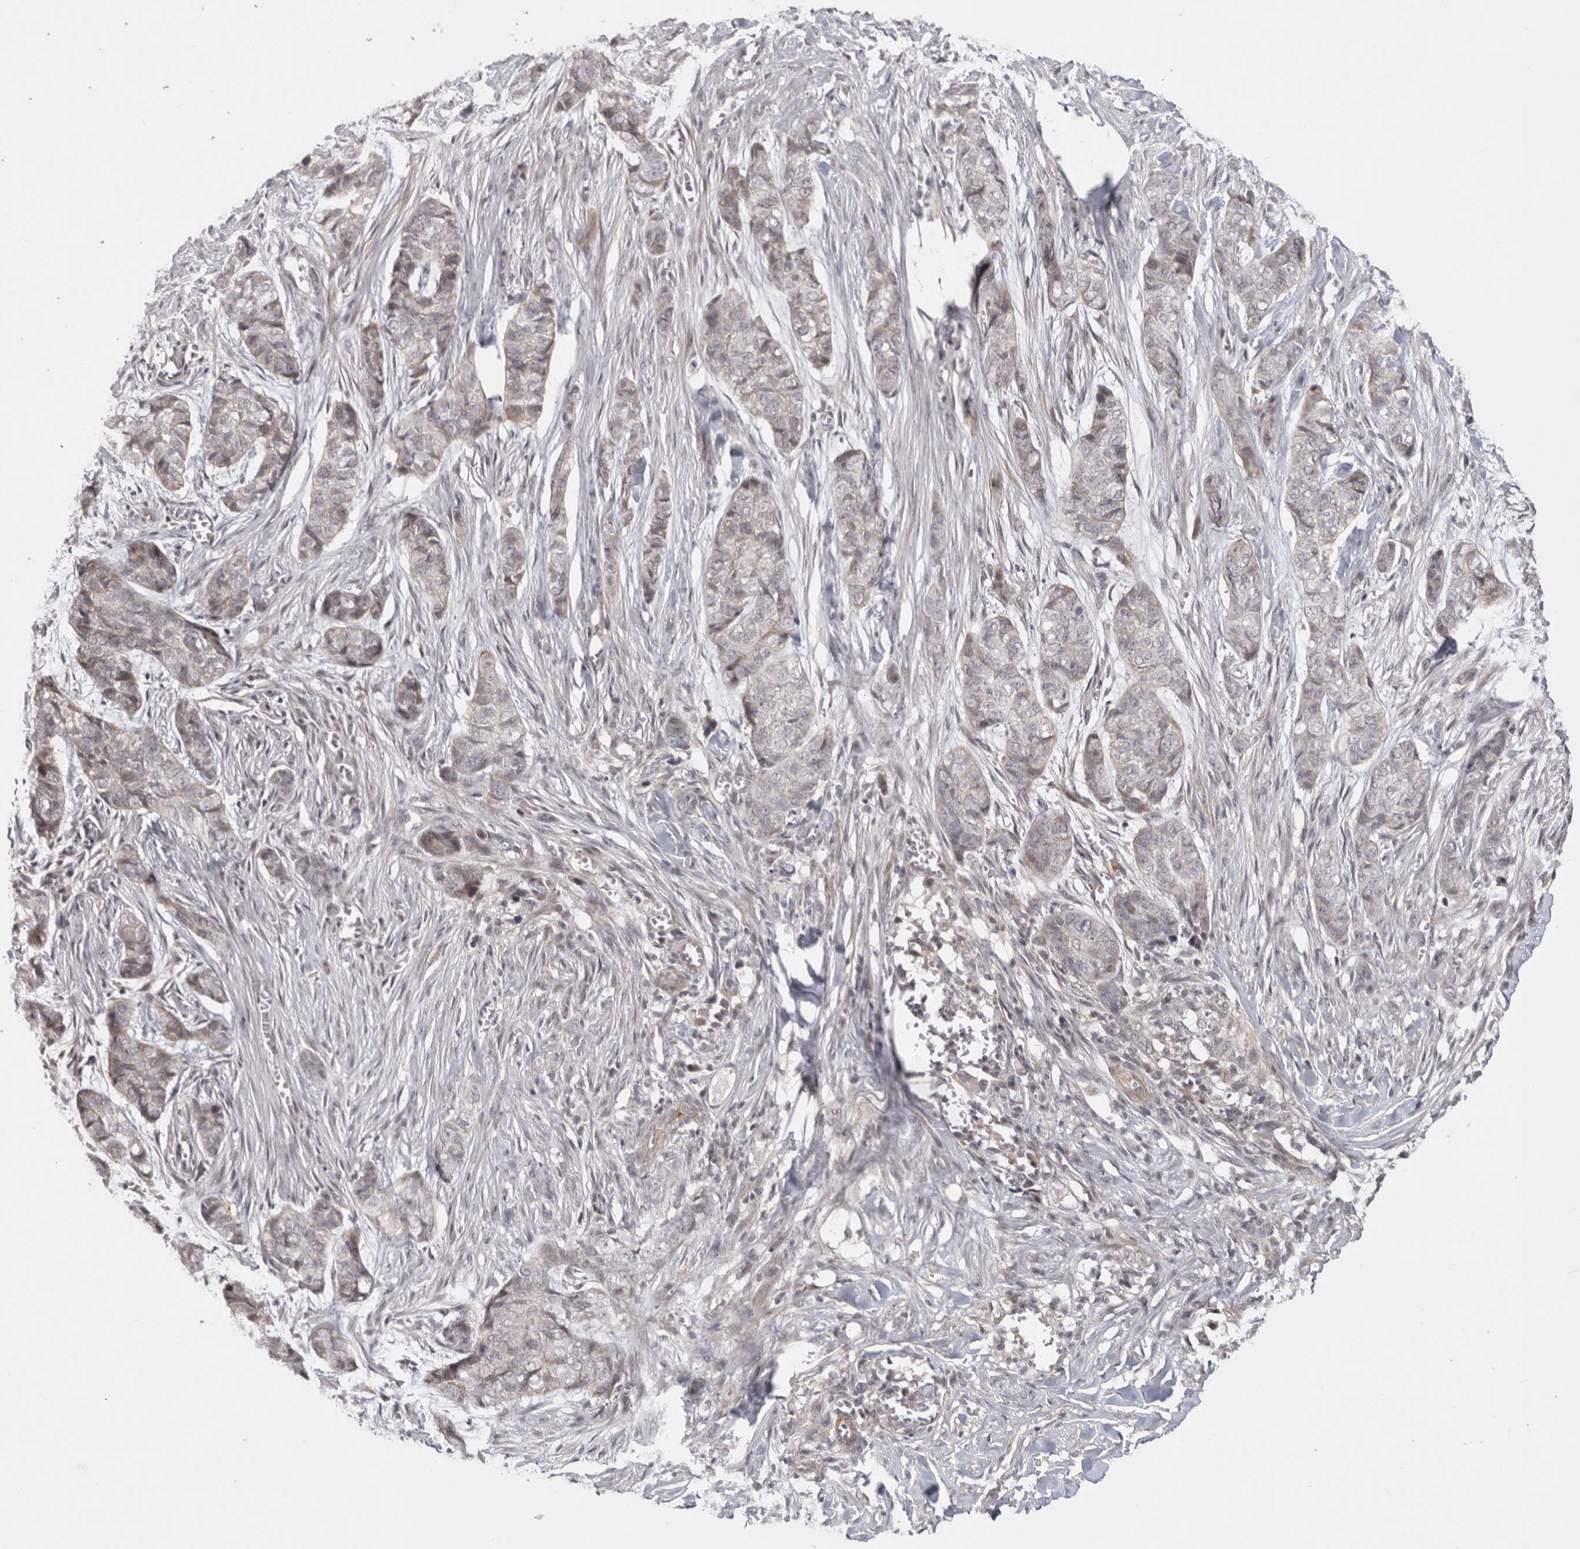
{"staining": {"intensity": "weak", "quantity": "<25%", "location": "cytoplasmic/membranous"}, "tissue": "skin cancer", "cell_type": "Tumor cells", "image_type": "cancer", "snomed": [{"axis": "morphology", "description": "Basal cell carcinoma"}, {"axis": "topography", "description": "Skin"}], "caption": "Immunohistochemistry (IHC) photomicrograph of neoplastic tissue: human skin cancer stained with DAB (3,3'-diaminobenzidine) reveals no significant protein expression in tumor cells.", "gene": "ZNF318", "patient": {"sex": "female", "age": 64}}